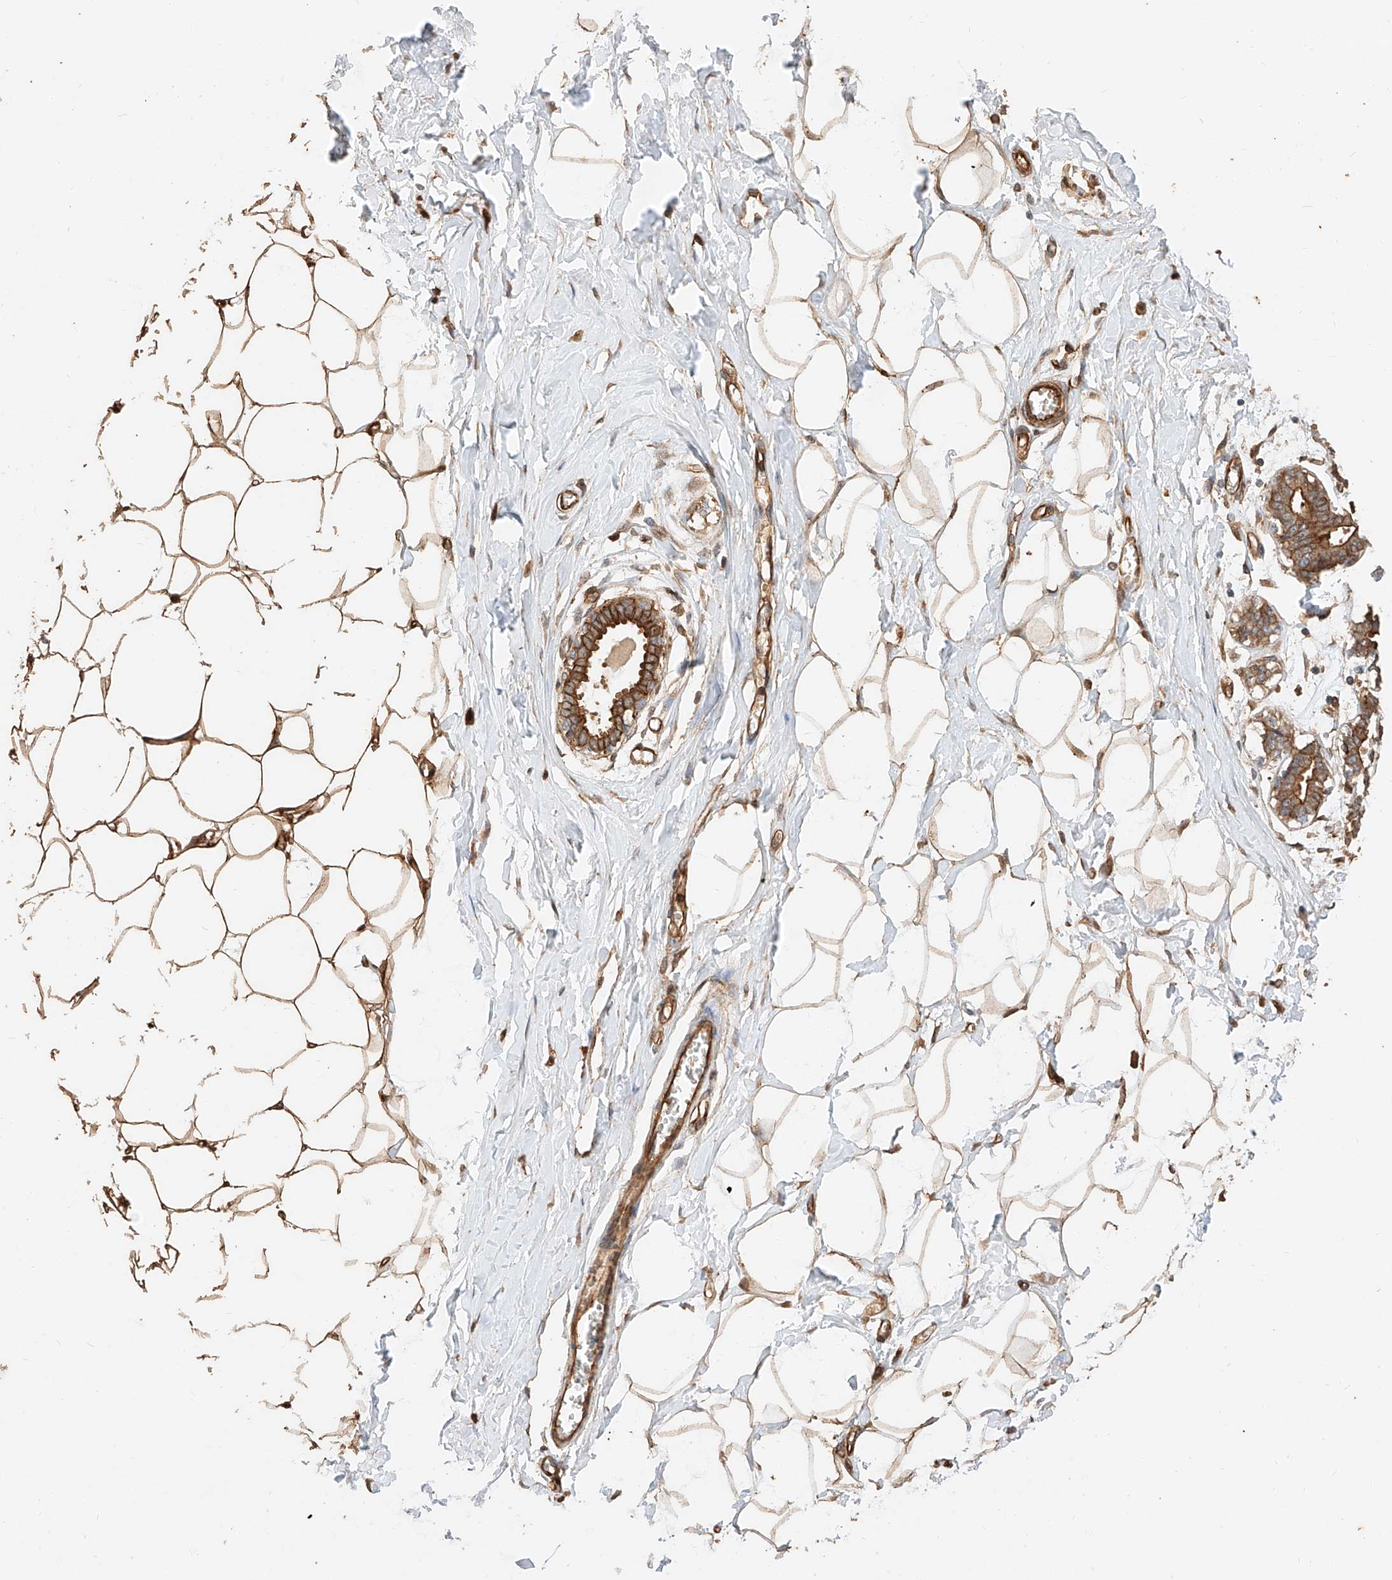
{"staining": {"intensity": "moderate", "quantity": "25%-75%", "location": "cytoplasmic/membranous"}, "tissue": "breast", "cell_type": "Adipocytes", "image_type": "normal", "snomed": [{"axis": "morphology", "description": "Normal tissue, NOS"}, {"axis": "topography", "description": "Breast"}], "caption": "Protein analysis of normal breast exhibits moderate cytoplasmic/membranous staining in about 25%-75% of adipocytes.", "gene": "GHDC", "patient": {"sex": "female", "age": 27}}